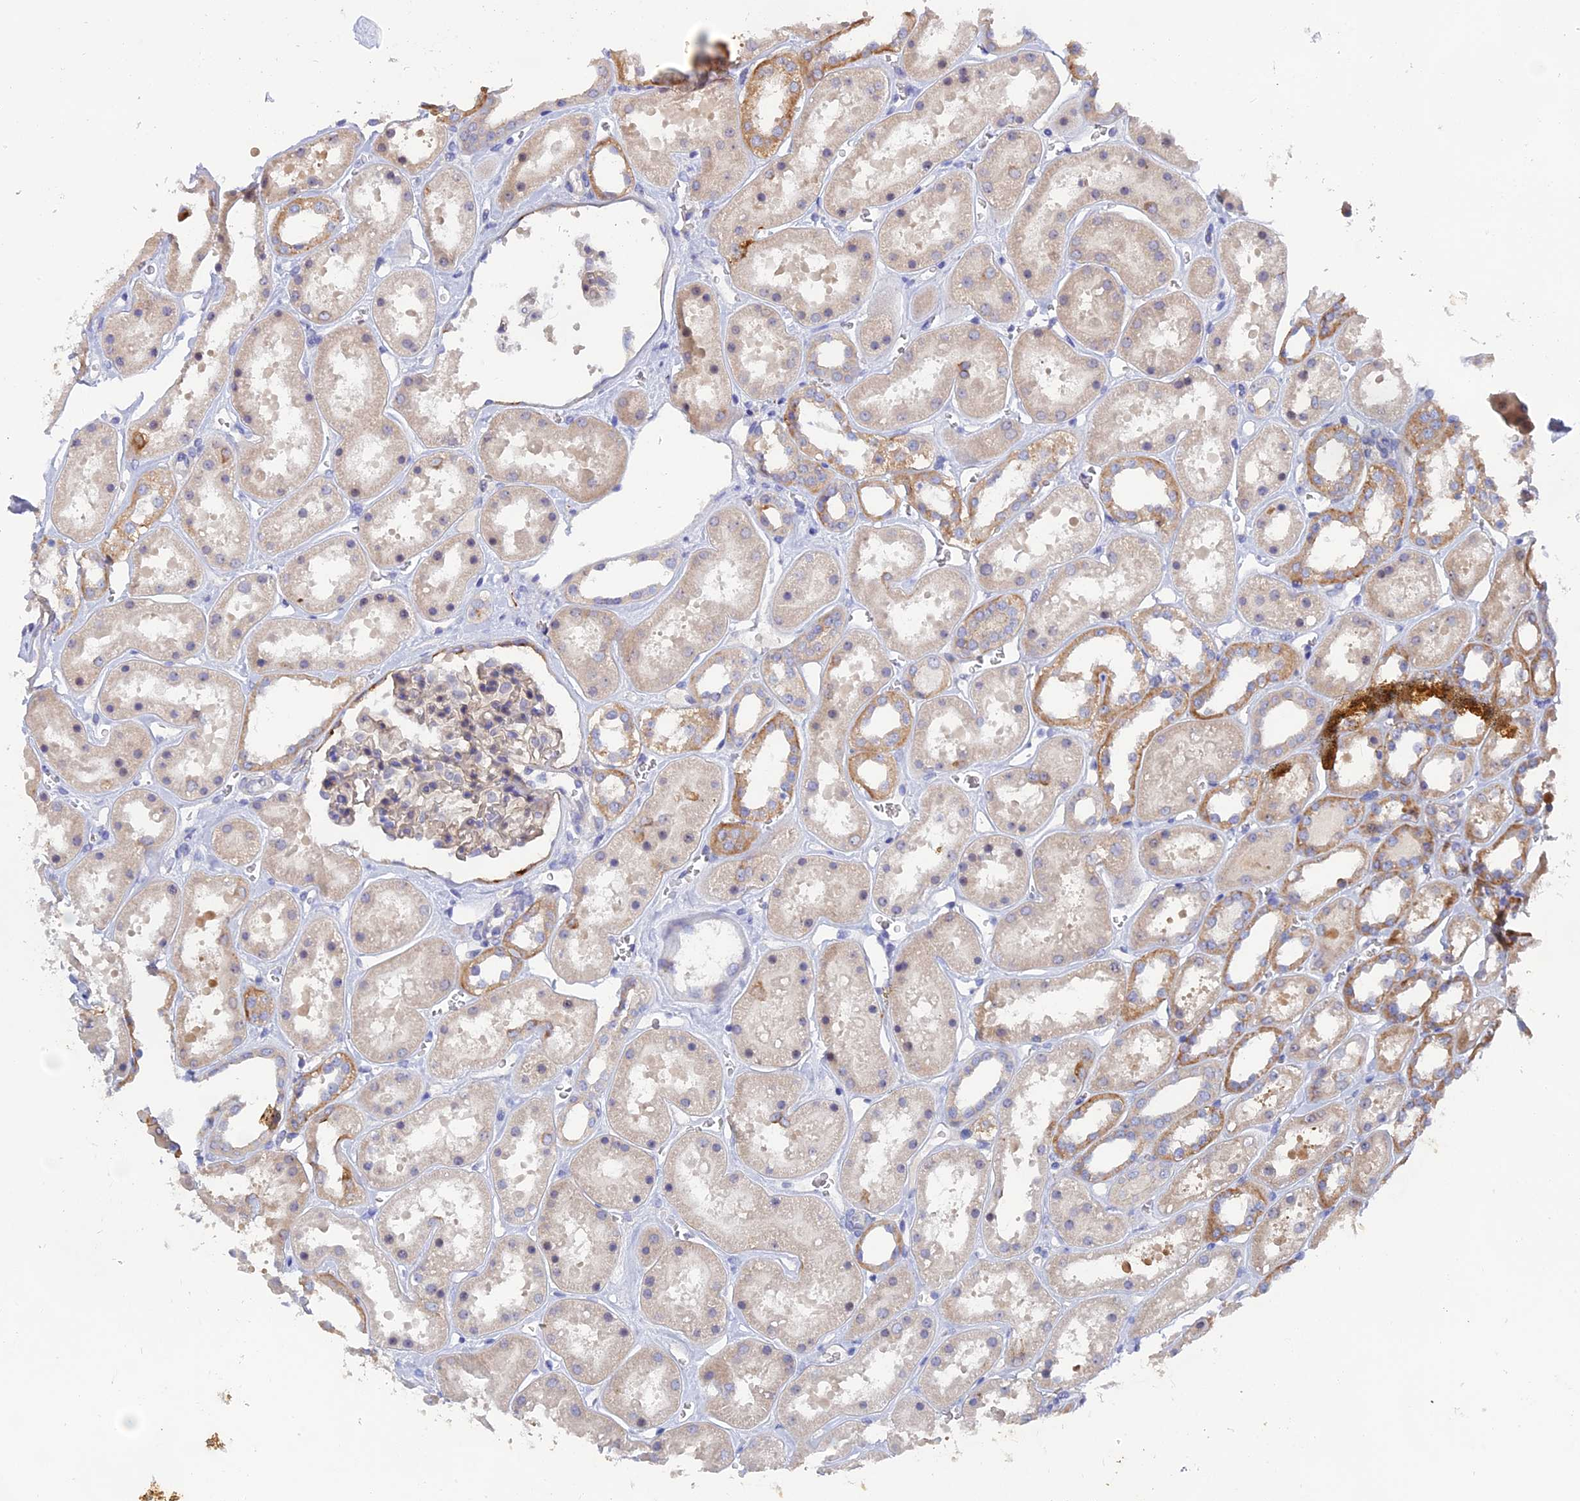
{"staining": {"intensity": "weak", "quantity": "25%-75%", "location": "cytoplasmic/membranous"}, "tissue": "kidney", "cell_type": "Cells in glomeruli", "image_type": "normal", "snomed": [{"axis": "morphology", "description": "Normal tissue, NOS"}, {"axis": "topography", "description": "Kidney"}], "caption": "Benign kidney exhibits weak cytoplasmic/membranous expression in approximately 25%-75% of cells in glomeruli (DAB (3,3'-diaminobenzidine) IHC with brightfield microscopy, high magnification)..", "gene": "TENT4B", "patient": {"sex": "female", "age": 41}}